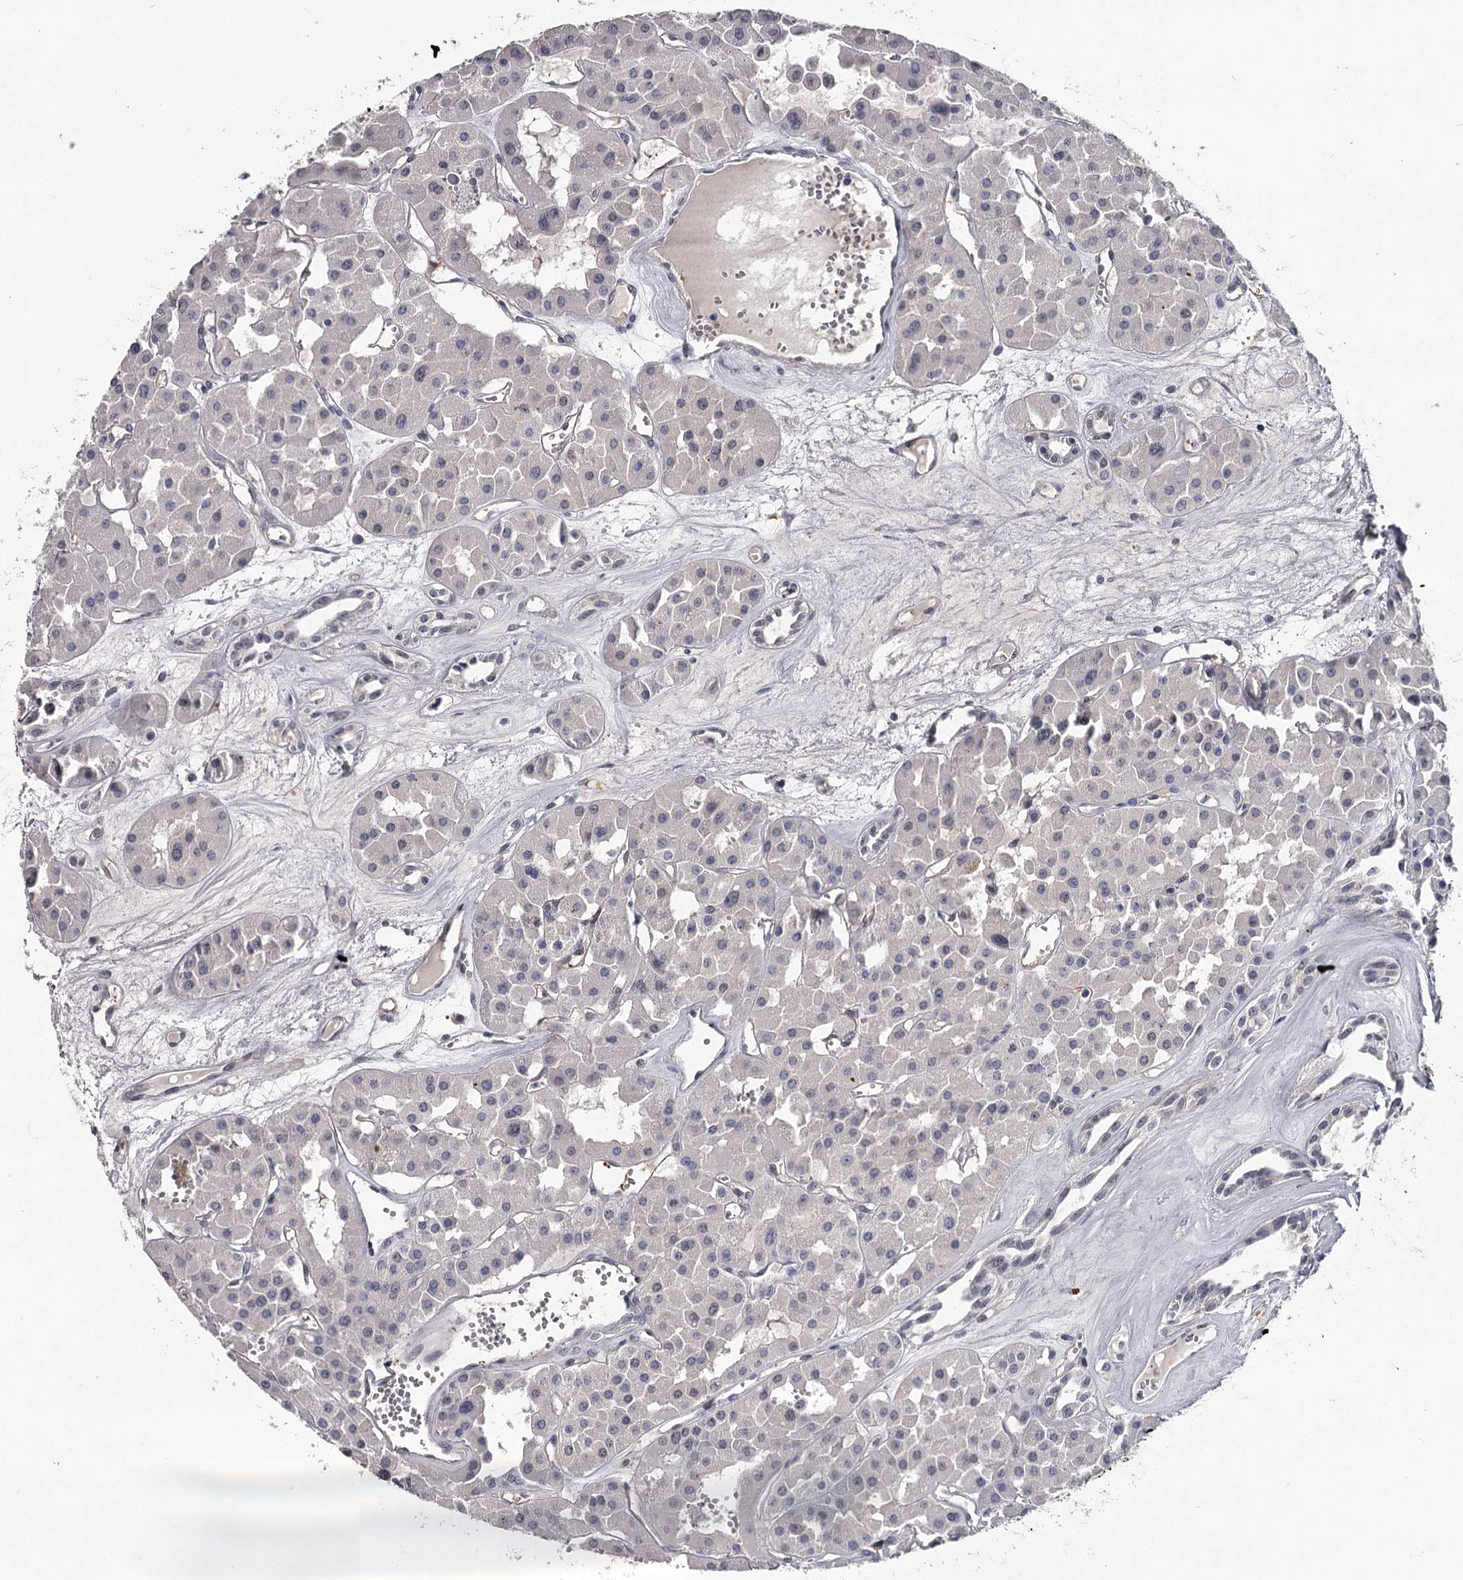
{"staining": {"intensity": "negative", "quantity": "none", "location": "none"}, "tissue": "renal cancer", "cell_type": "Tumor cells", "image_type": "cancer", "snomed": [{"axis": "morphology", "description": "Carcinoma, NOS"}, {"axis": "topography", "description": "Kidney"}], "caption": "Immunohistochemistry histopathology image of neoplastic tissue: renal cancer (carcinoma) stained with DAB reveals no significant protein positivity in tumor cells.", "gene": "GSTO1", "patient": {"sex": "female", "age": 75}}